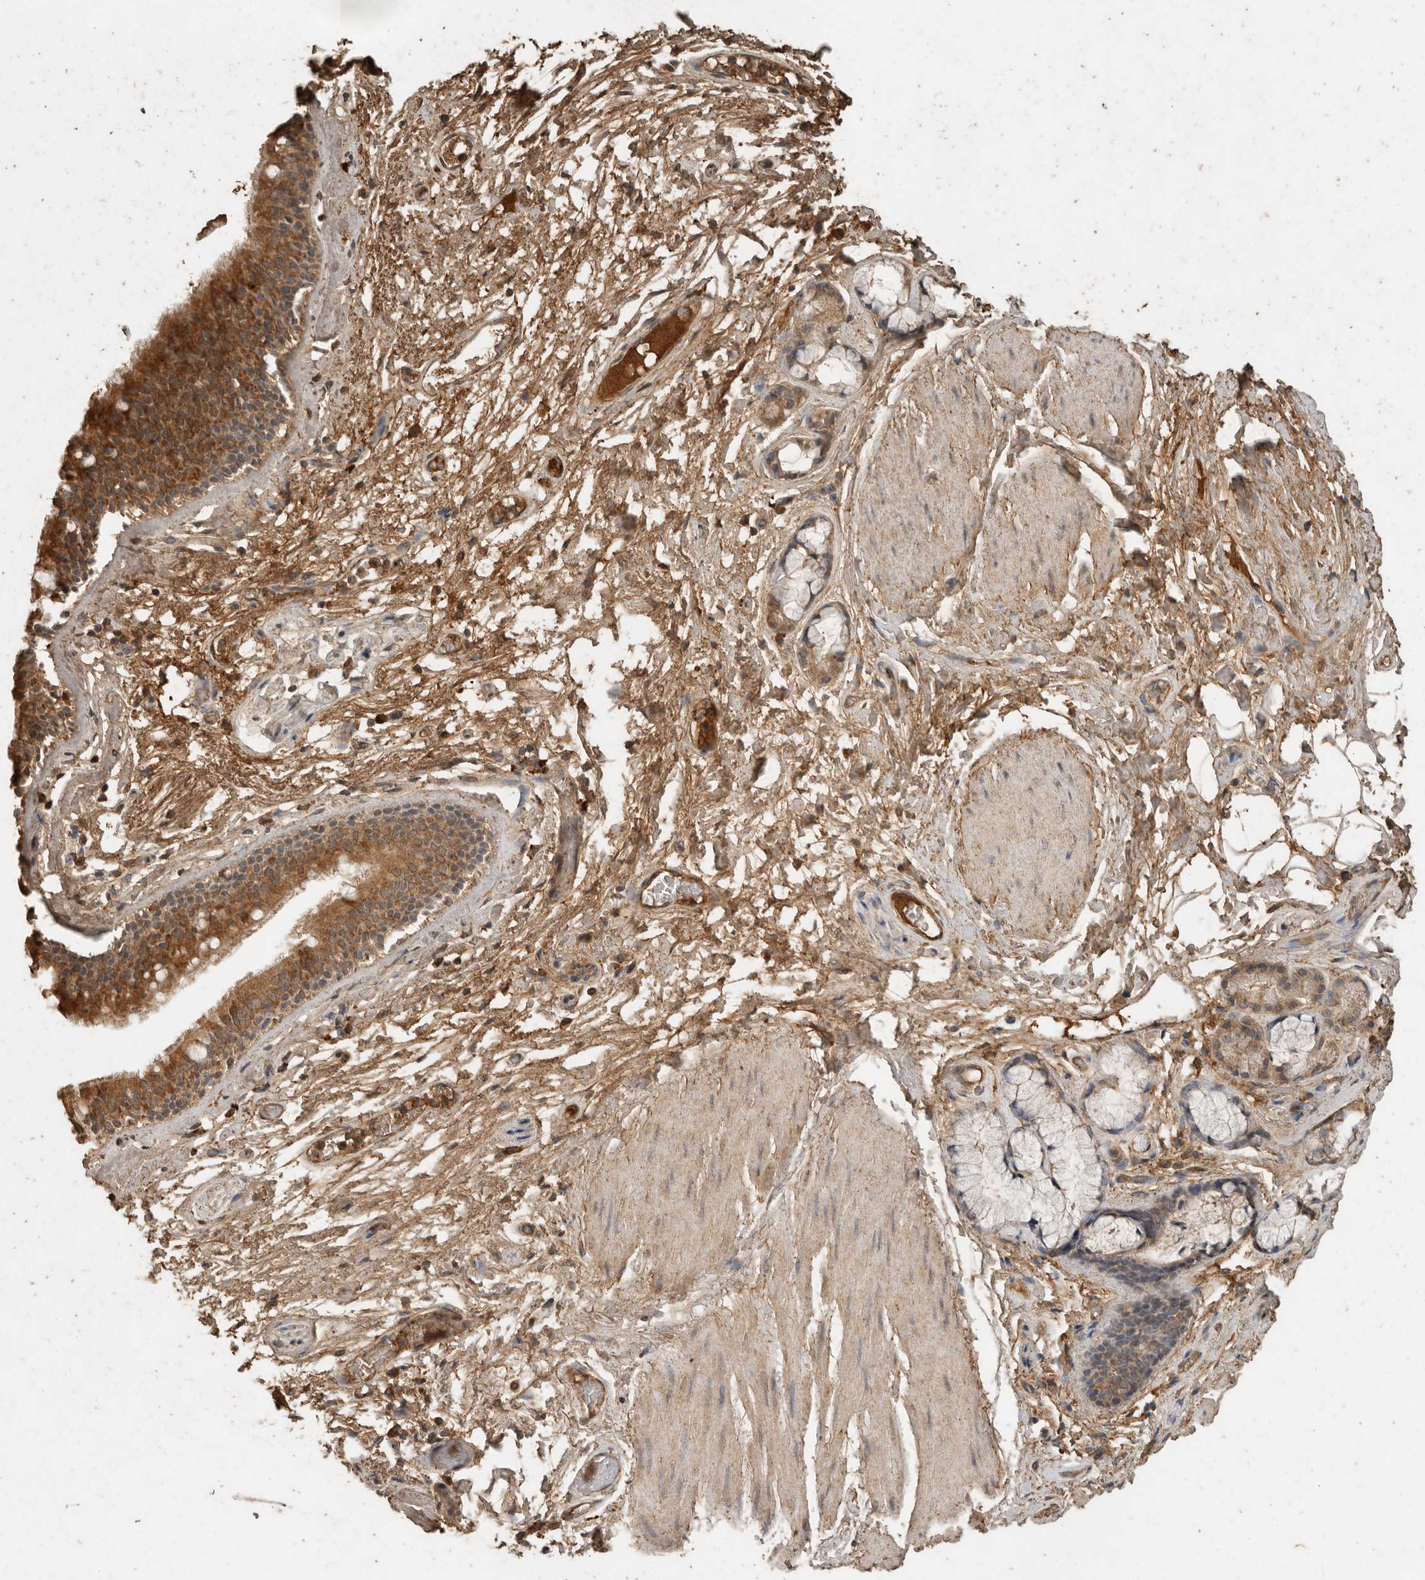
{"staining": {"intensity": "strong", "quantity": ">75%", "location": "cytoplasmic/membranous"}, "tissue": "bronchus", "cell_type": "Respiratory epithelial cells", "image_type": "normal", "snomed": [{"axis": "morphology", "description": "Normal tissue, NOS"}, {"axis": "topography", "description": "Cartilage tissue"}], "caption": "Protein staining of unremarkable bronchus reveals strong cytoplasmic/membranous staining in approximately >75% of respiratory epithelial cells. Nuclei are stained in blue.", "gene": "CTF1", "patient": {"sex": "female", "age": 63}}